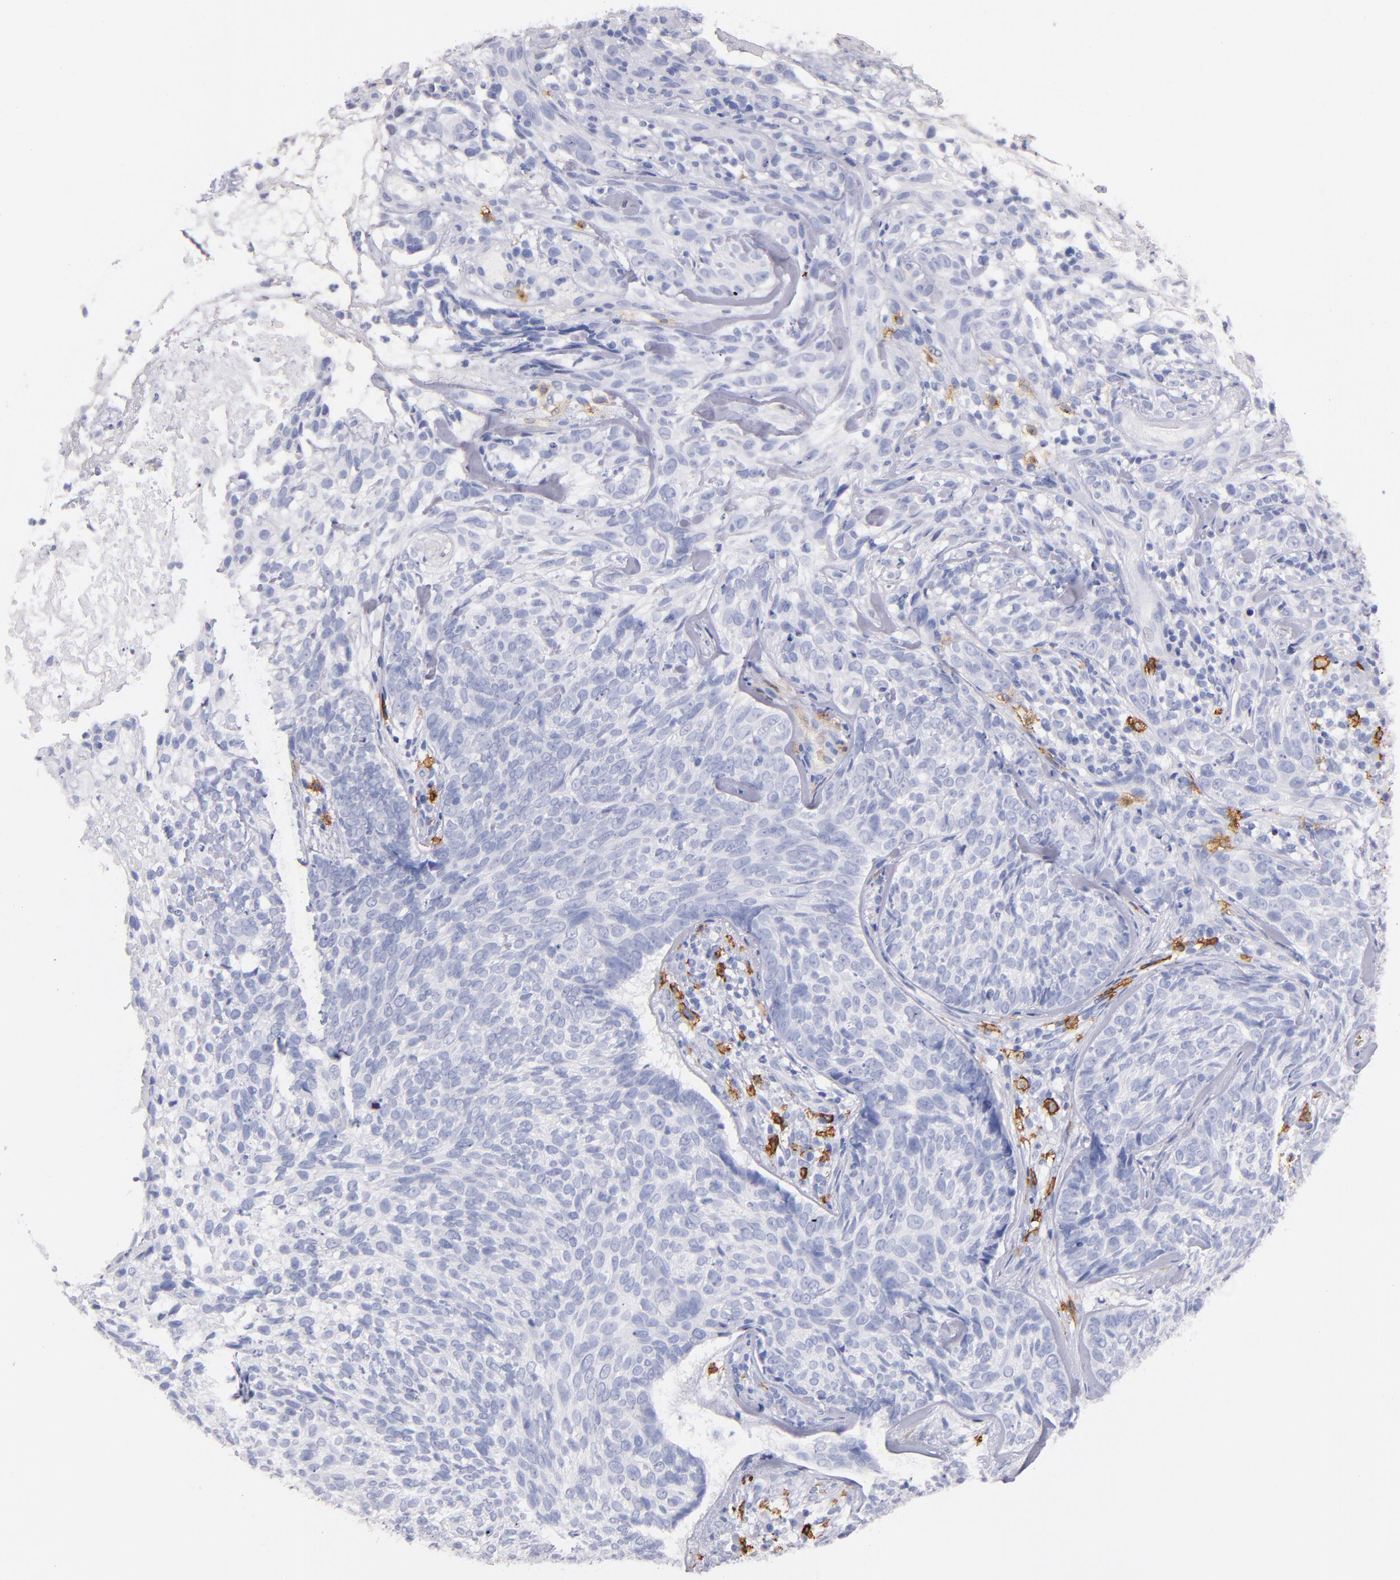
{"staining": {"intensity": "negative", "quantity": "none", "location": "none"}, "tissue": "skin cancer", "cell_type": "Tumor cells", "image_type": "cancer", "snomed": [{"axis": "morphology", "description": "Basal cell carcinoma"}, {"axis": "topography", "description": "Skin"}], "caption": "This is an immunohistochemistry micrograph of human skin cancer (basal cell carcinoma). There is no expression in tumor cells.", "gene": "KIT", "patient": {"sex": "male", "age": 72}}